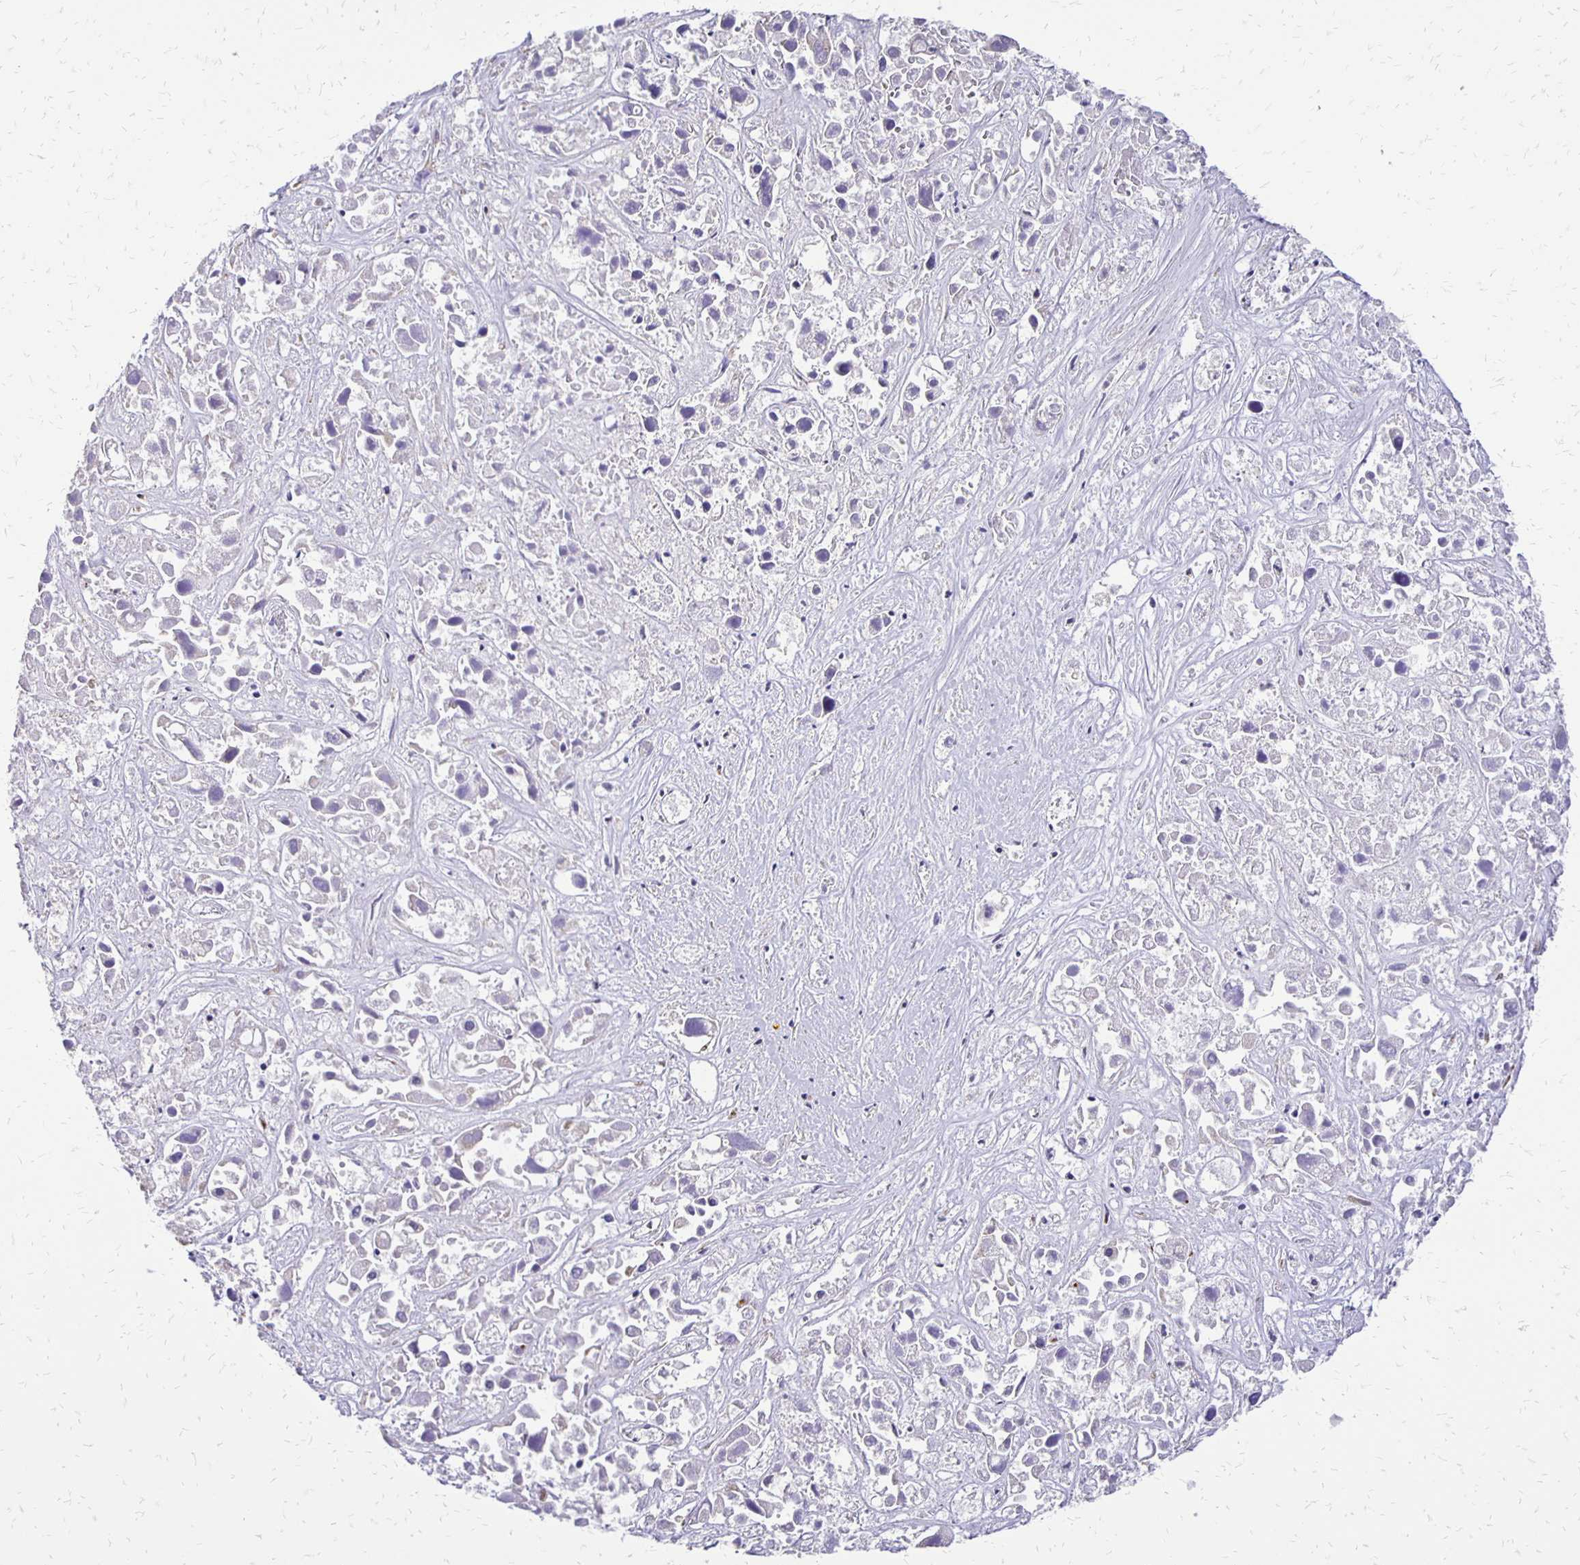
{"staining": {"intensity": "negative", "quantity": "none", "location": "none"}, "tissue": "liver cancer", "cell_type": "Tumor cells", "image_type": "cancer", "snomed": [{"axis": "morphology", "description": "Cholangiocarcinoma"}, {"axis": "topography", "description": "Liver"}], "caption": "Tumor cells show no significant protein staining in liver cholangiocarcinoma.", "gene": "ANKRD45", "patient": {"sex": "male", "age": 81}}